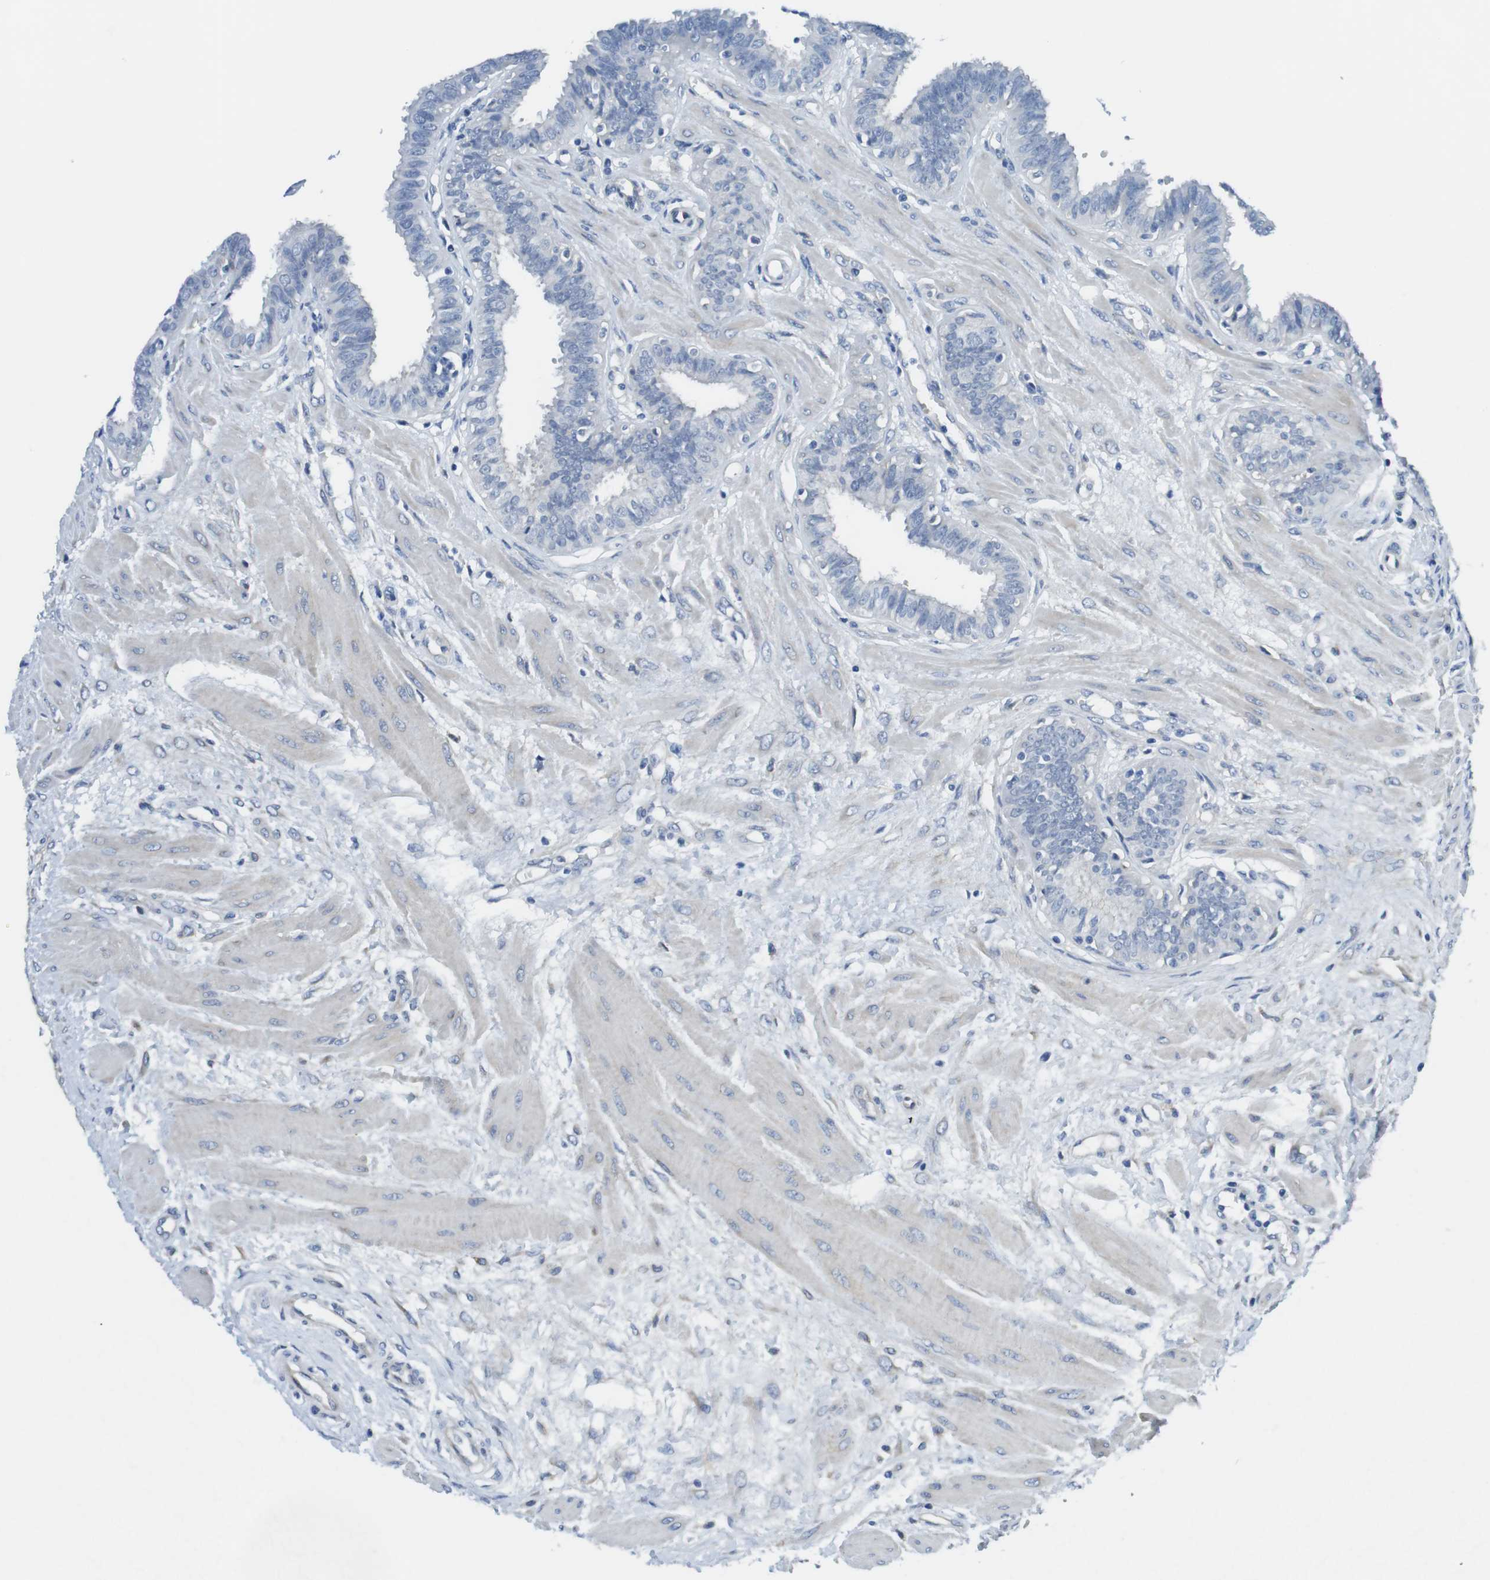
{"staining": {"intensity": "negative", "quantity": "none", "location": "none"}, "tissue": "fallopian tube", "cell_type": "Glandular cells", "image_type": "normal", "snomed": [{"axis": "morphology", "description": "Normal tissue, NOS"}, {"axis": "topography", "description": "Fallopian tube"}], "caption": "Immunohistochemical staining of benign human fallopian tube displays no significant positivity in glandular cells. (Immunohistochemistry, brightfield microscopy, high magnification).", "gene": "CDH8", "patient": {"sex": "female", "age": 32}}